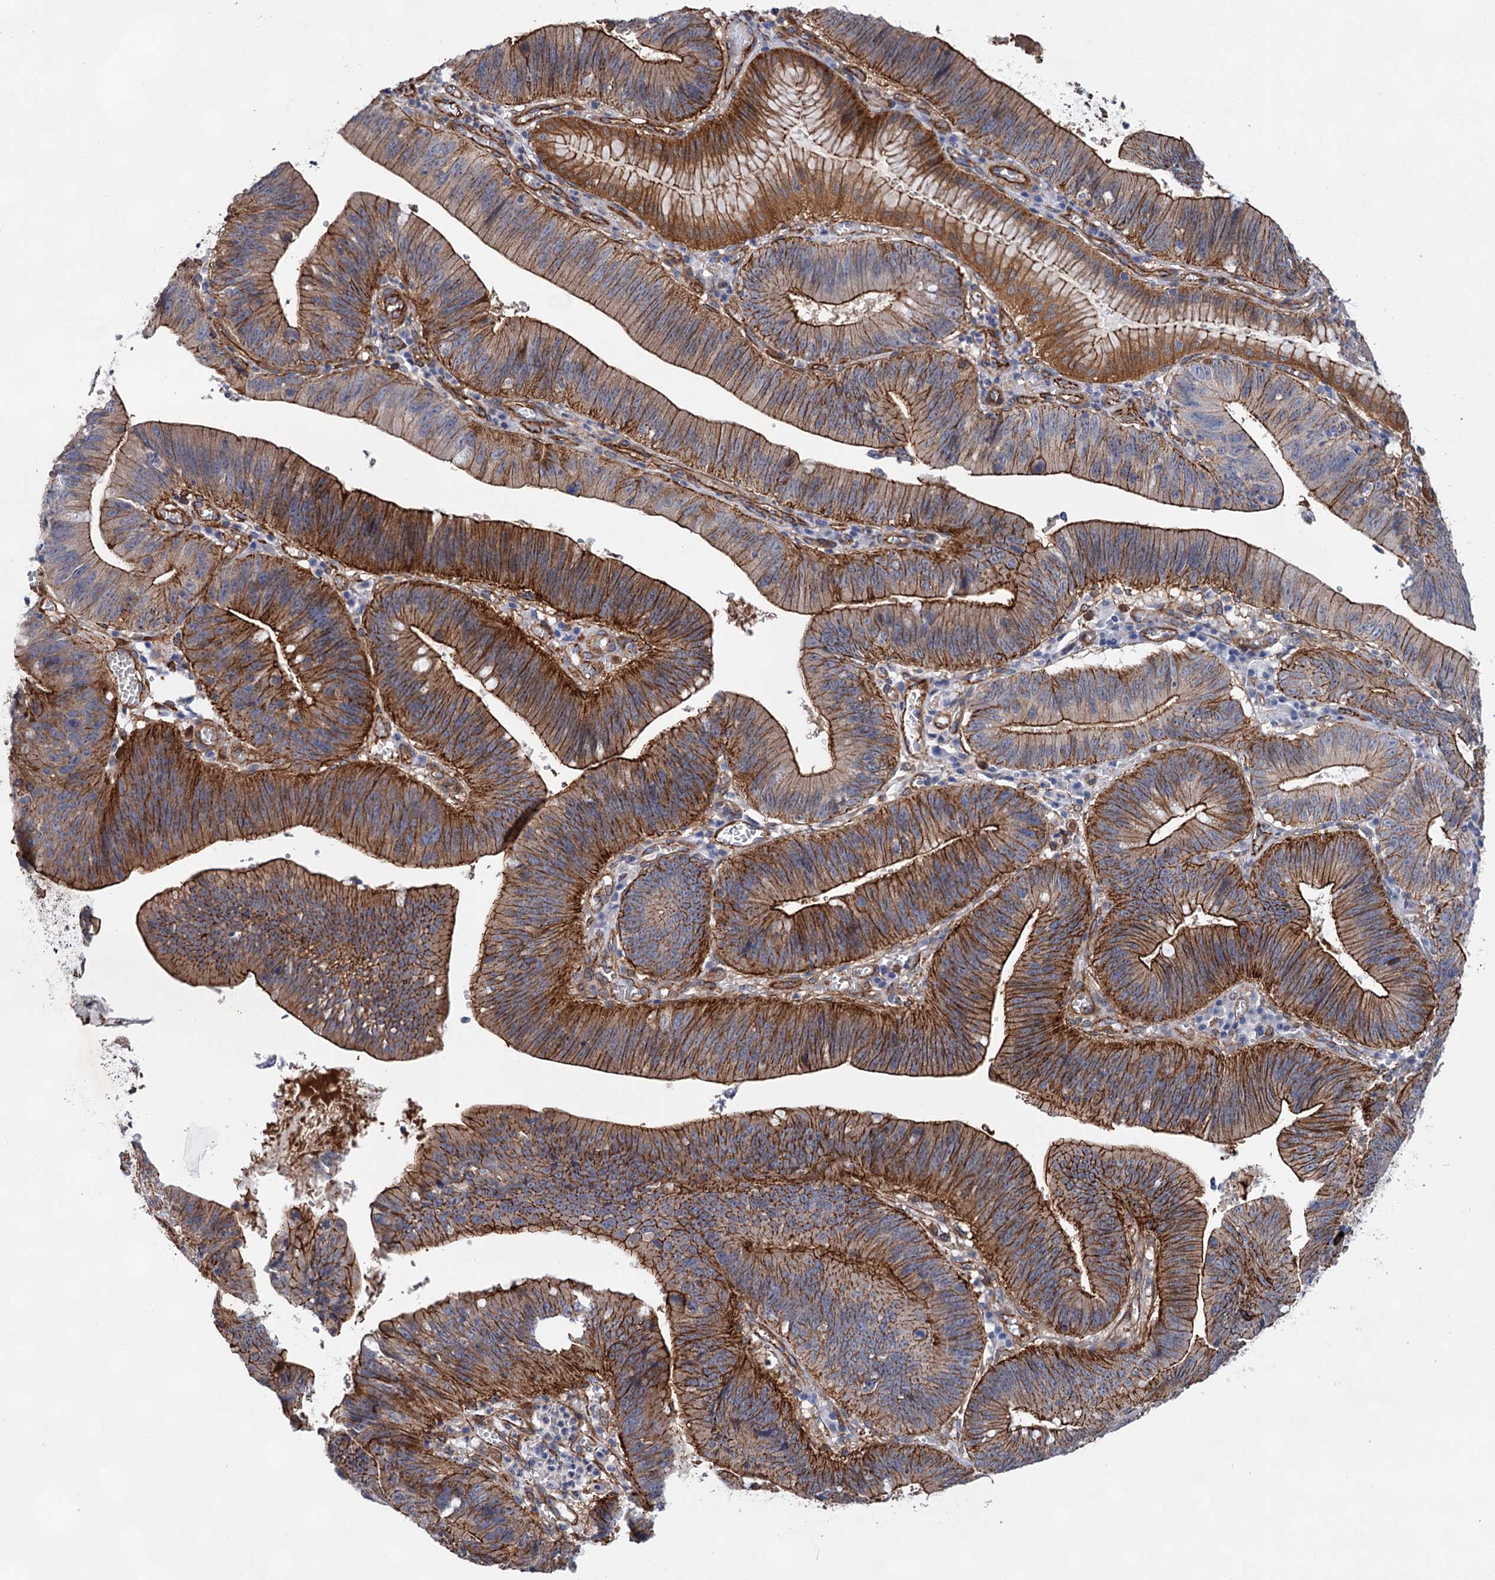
{"staining": {"intensity": "strong", "quantity": ">75%", "location": "cytoplasmic/membranous"}, "tissue": "stomach cancer", "cell_type": "Tumor cells", "image_type": "cancer", "snomed": [{"axis": "morphology", "description": "Adenocarcinoma, NOS"}, {"axis": "topography", "description": "Stomach"}], "caption": "About >75% of tumor cells in stomach adenocarcinoma display strong cytoplasmic/membranous protein expression as visualized by brown immunohistochemical staining.", "gene": "TMTC3", "patient": {"sex": "male", "age": 59}}